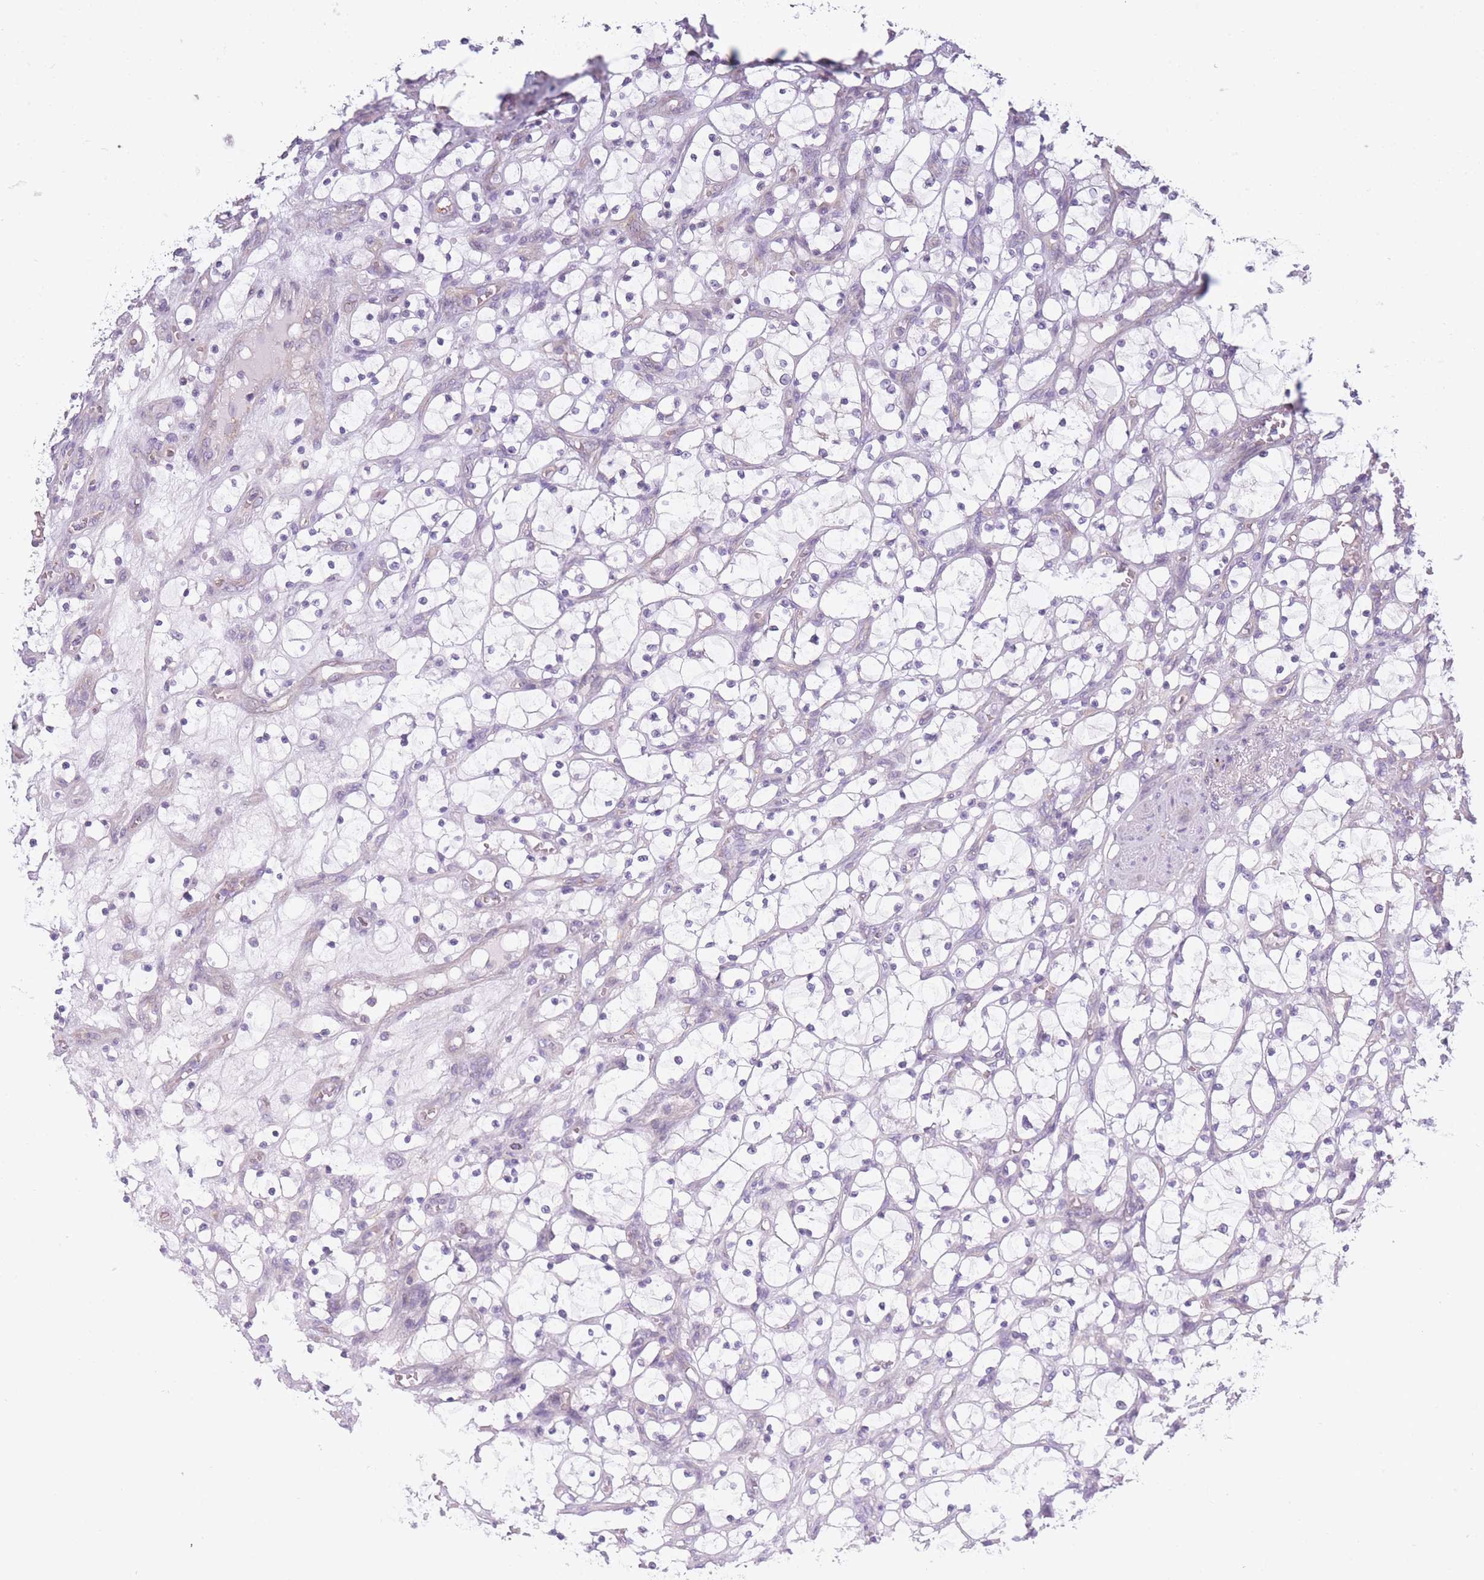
{"staining": {"intensity": "negative", "quantity": "none", "location": "none"}, "tissue": "renal cancer", "cell_type": "Tumor cells", "image_type": "cancer", "snomed": [{"axis": "morphology", "description": "Adenocarcinoma, NOS"}, {"axis": "topography", "description": "Kidney"}], "caption": "DAB (3,3'-diaminobenzidine) immunohistochemical staining of human renal cancer (adenocarcinoma) reveals no significant positivity in tumor cells.", "gene": "AP3M2", "patient": {"sex": "female", "age": 69}}